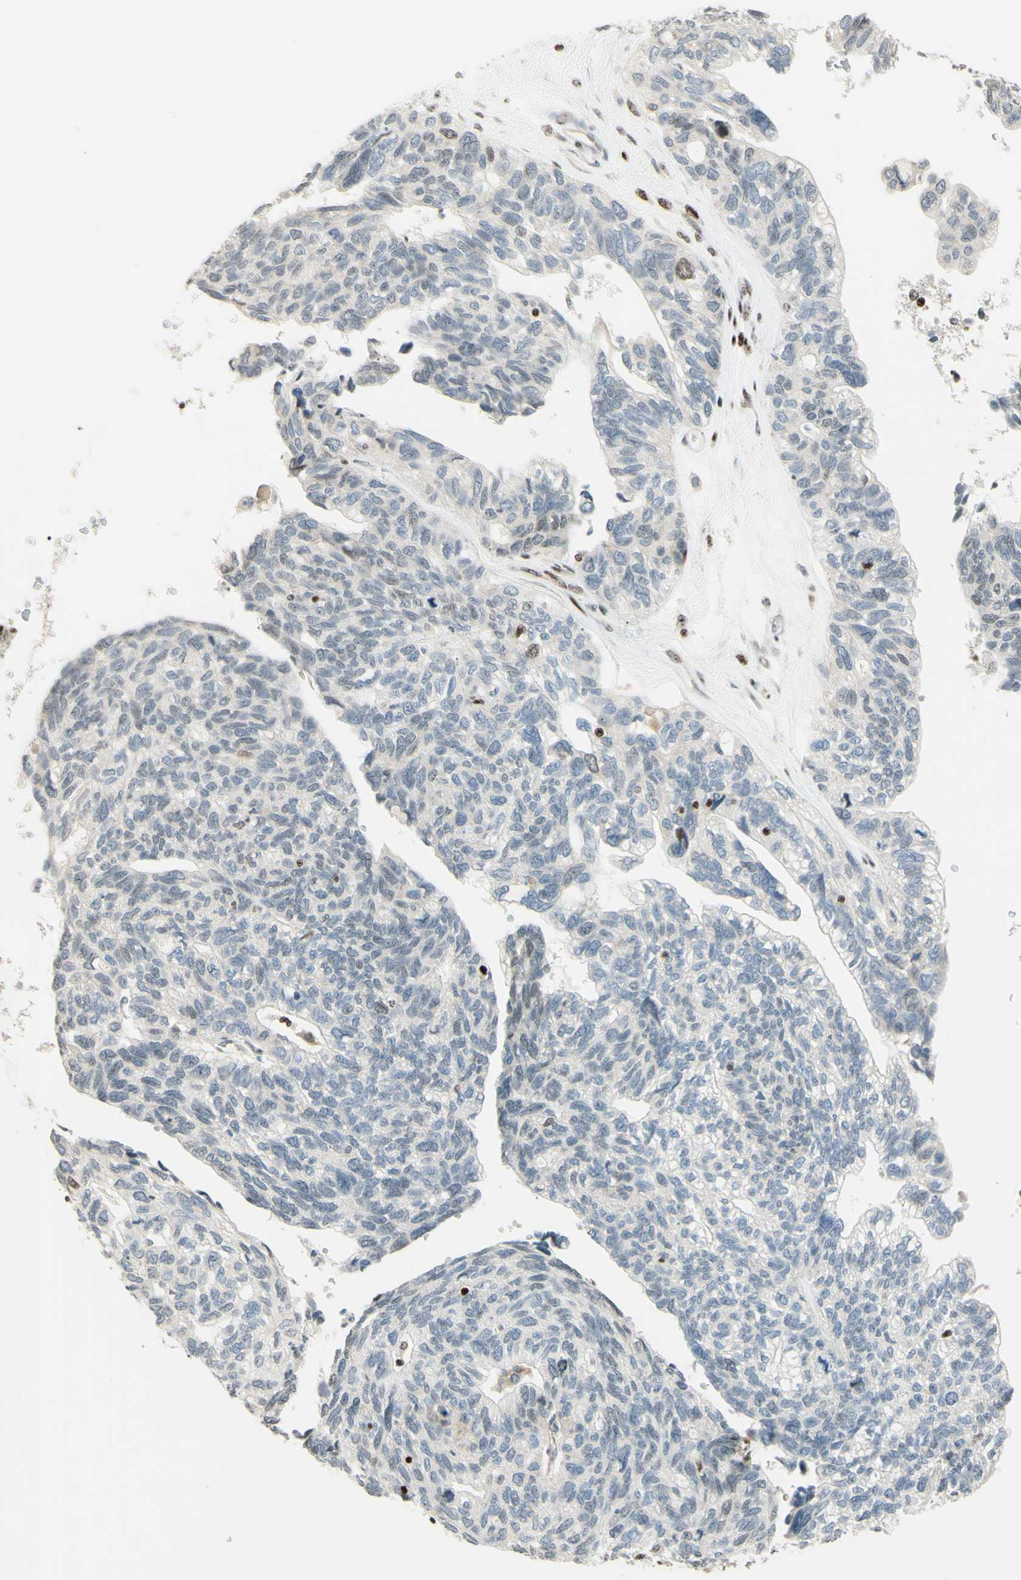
{"staining": {"intensity": "negative", "quantity": "none", "location": "none"}, "tissue": "ovarian cancer", "cell_type": "Tumor cells", "image_type": "cancer", "snomed": [{"axis": "morphology", "description": "Cystadenocarcinoma, serous, NOS"}, {"axis": "topography", "description": "Ovary"}], "caption": "IHC micrograph of neoplastic tissue: ovarian cancer (serous cystadenocarcinoma) stained with DAB reveals no significant protein expression in tumor cells. (Immunohistochemistry (ihc), brightfield microscopy, high magnification).", "gene": "CDKL5", "patient": {"sex": "female", "age": 79}}